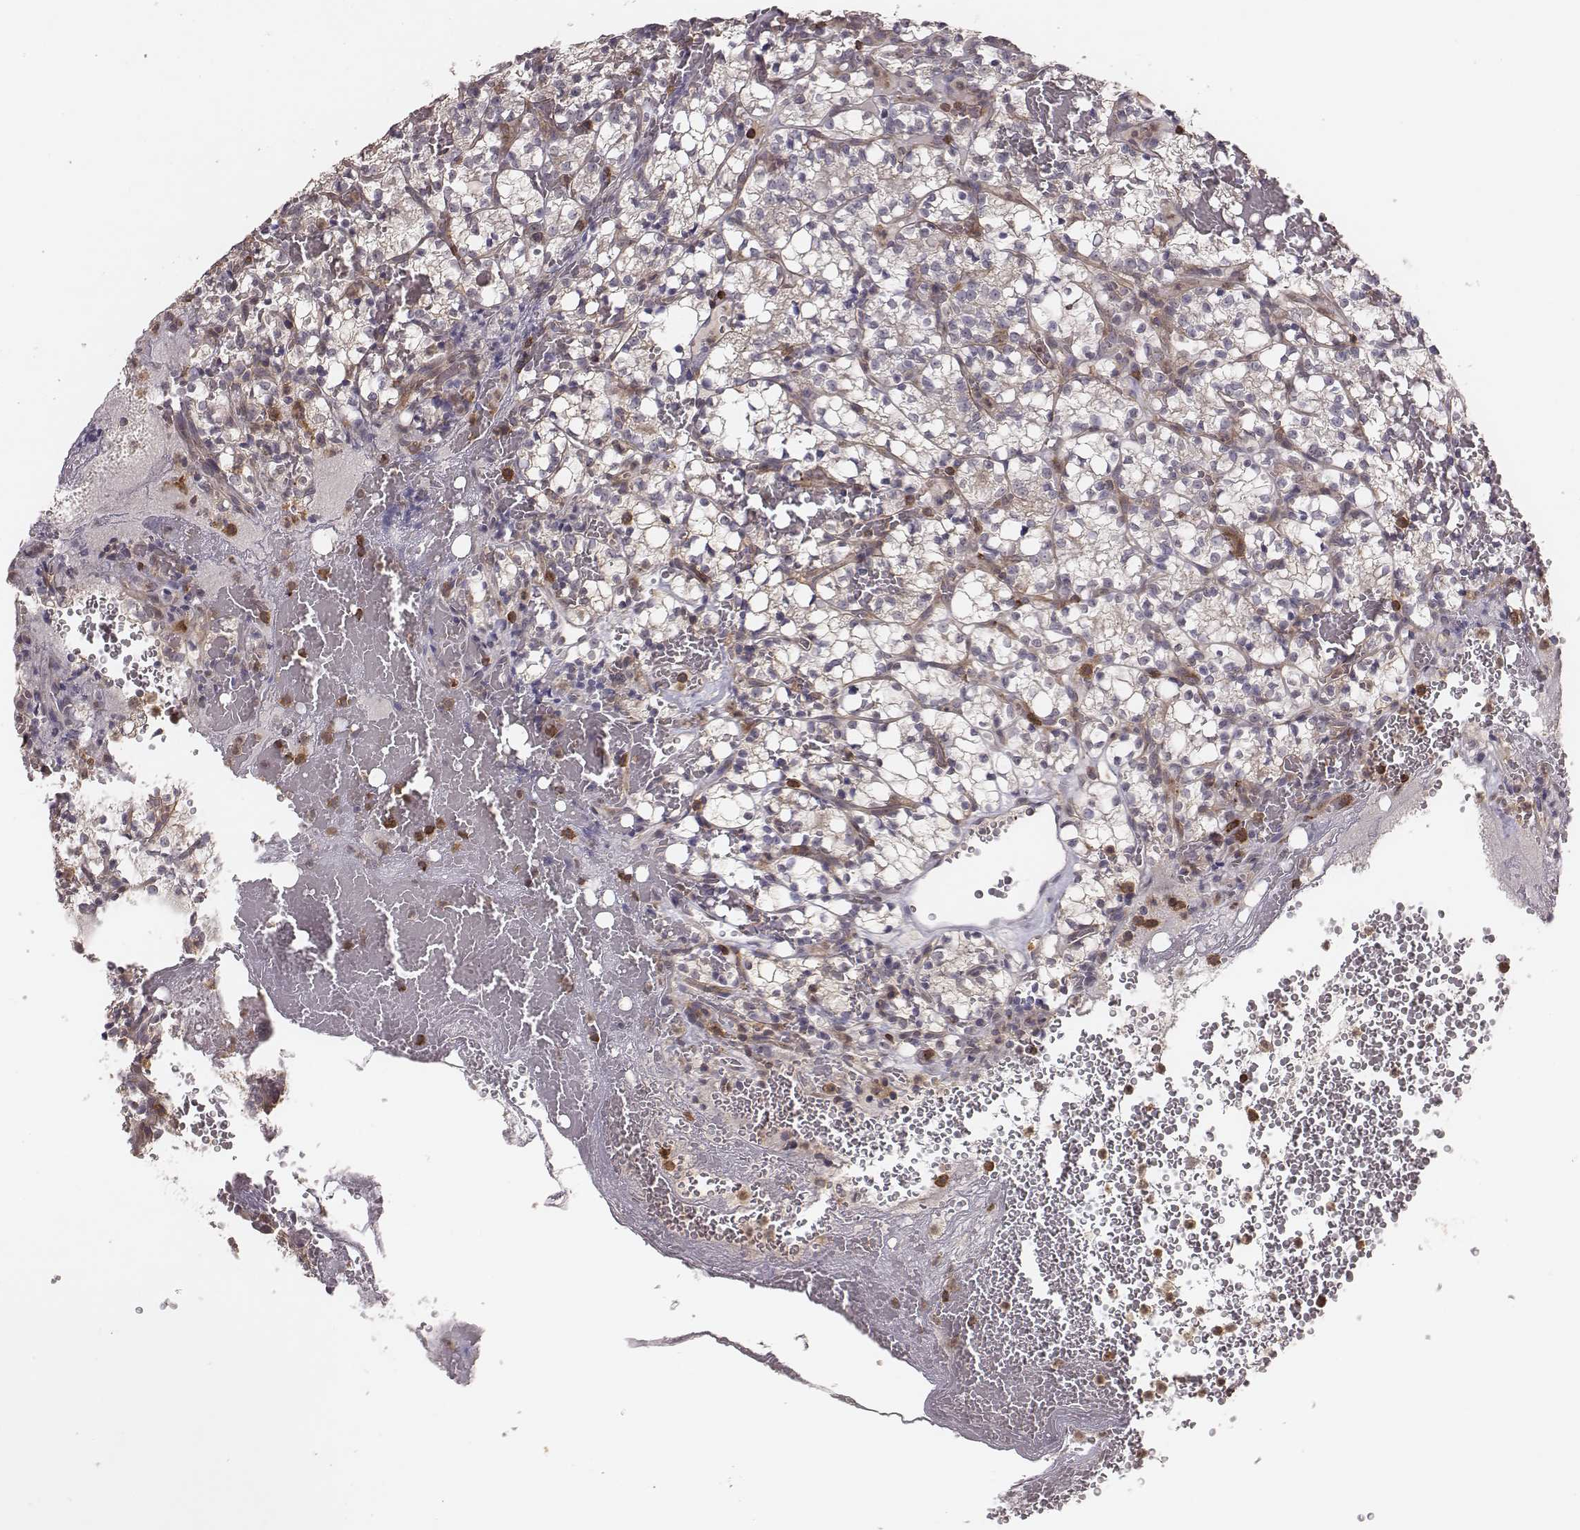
{"staining": {"intensity": "negative", "quantity": "none", "location": "none"}, "tissue": "renal cancer", "cell_type": "Tumor cells", "image_type": "cancer", "snomed": [{"axis": "morphology", "description": "Adenocarcinoma, NOS"}, {"axis": "topography", "description": "Kidney"}], "caption": "An immunohistochemistry (IHC) micrograph of renal cancer (adenocarcinoma) is shown. There is no staining in tumor cells of renal cancer (adenocarcinoma).", "gene": "PILRA", "patient": {"sex": "female", "age": 69}}